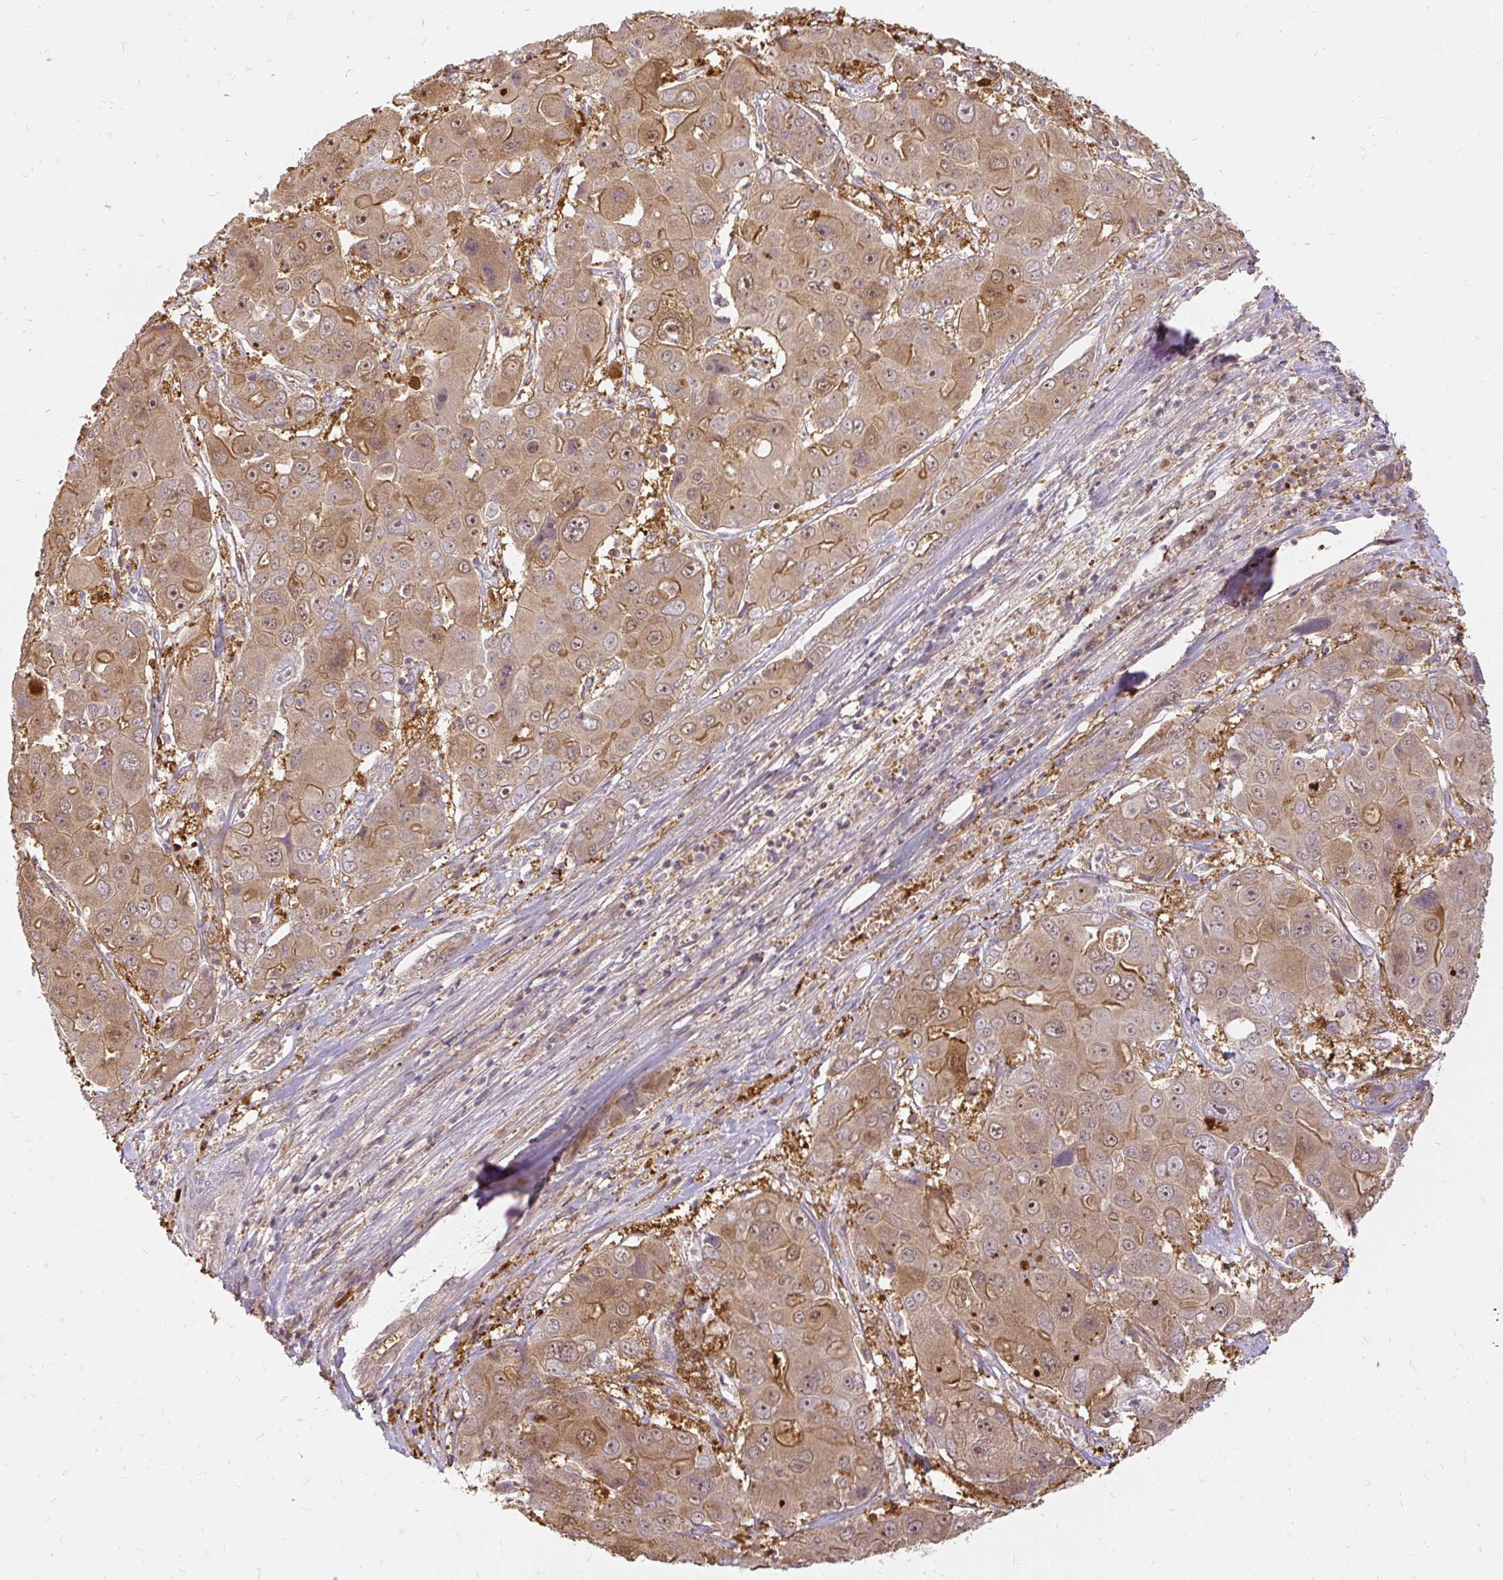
{"staining": {"intensity": "moderate", "quantity": ">75%", "location": "cytoplasmic/membranous"}, "tissue": "liver cancer", "cell_type": "Tumor cells", "image_type": "cancer", "snomed": [{"axis": "morphology", "description": "Cholangiocarcinoma"}, {"axis": "topography", "description": "Liver"}], "caption": "Brown immunohistochemical staining in cholangiocarcinoma (liver) displays moderate cytoplasmic/membranous positivity in about >75% of tumor cells.", "gene": "AP5S1", "patient": {"sex": "male", "age": 67}}